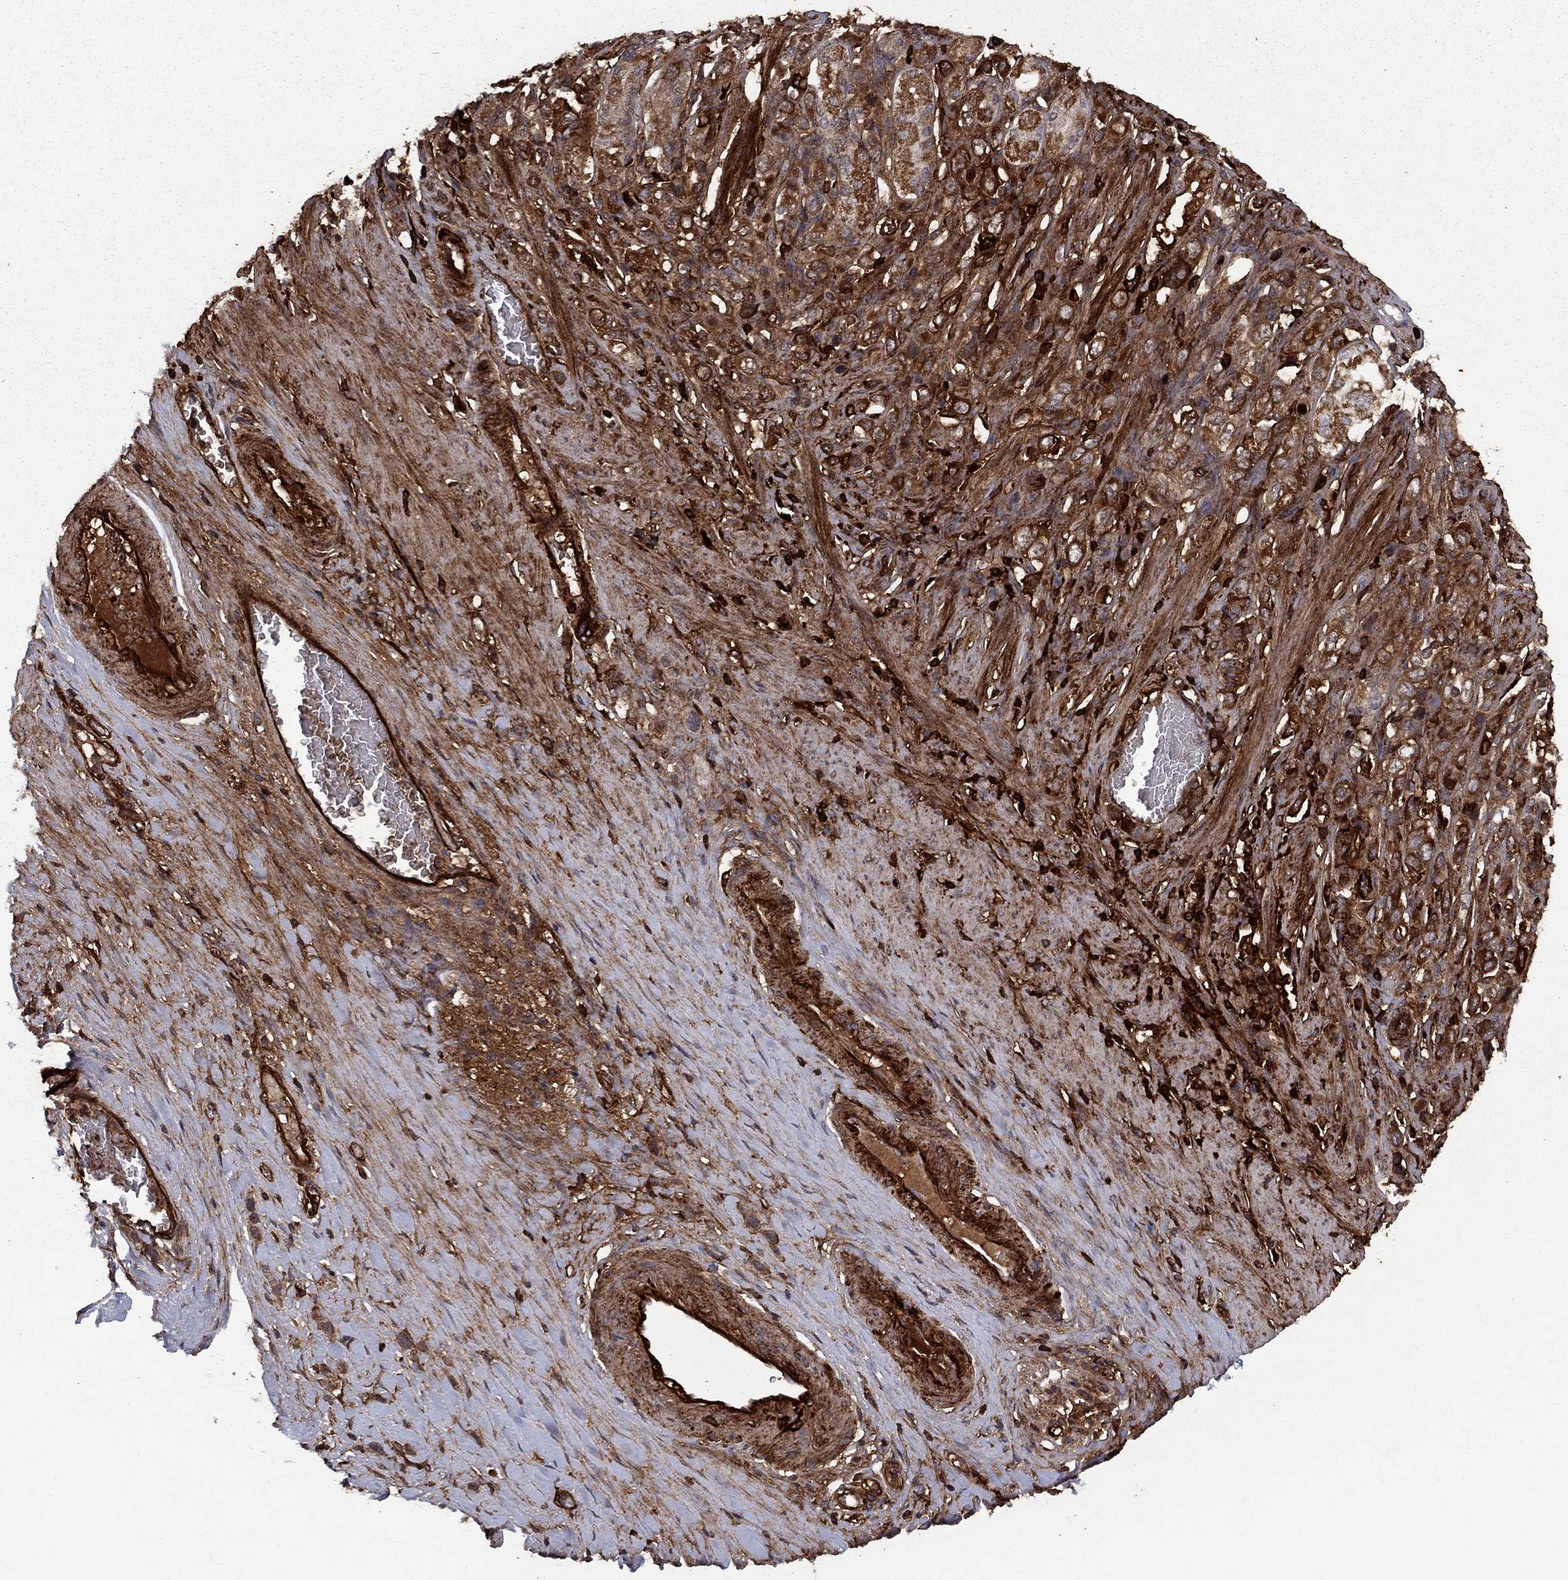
{"staining": {"intensity": "strong", "quantity": "25%-75%", "location": "cytoplasmic/membranous"}, "tissue": "stomach cancer", "cell_type": "Tumor cells", "image_type": "cancer", "snomed": [{"axis": "morphology", "description": "Normal tissue, NOS"}, {"axis": "morphology", "description": "Adenocarcinoma, NOS"}, {"axis": "morphology", "description": "Adenocarcinoma, High grade"}, {"axis": "topography", "description": "Stomach, upper"}, {"axis": "topography", "description": "Stomach"}], "caption": "Strong cytoplasmic/membranous protein staining is appreciated in about 25%-75% of tumor cells in stomach cancer.", "gene": "COL18A1", "patient": {"sex": "female", "age": 65}}